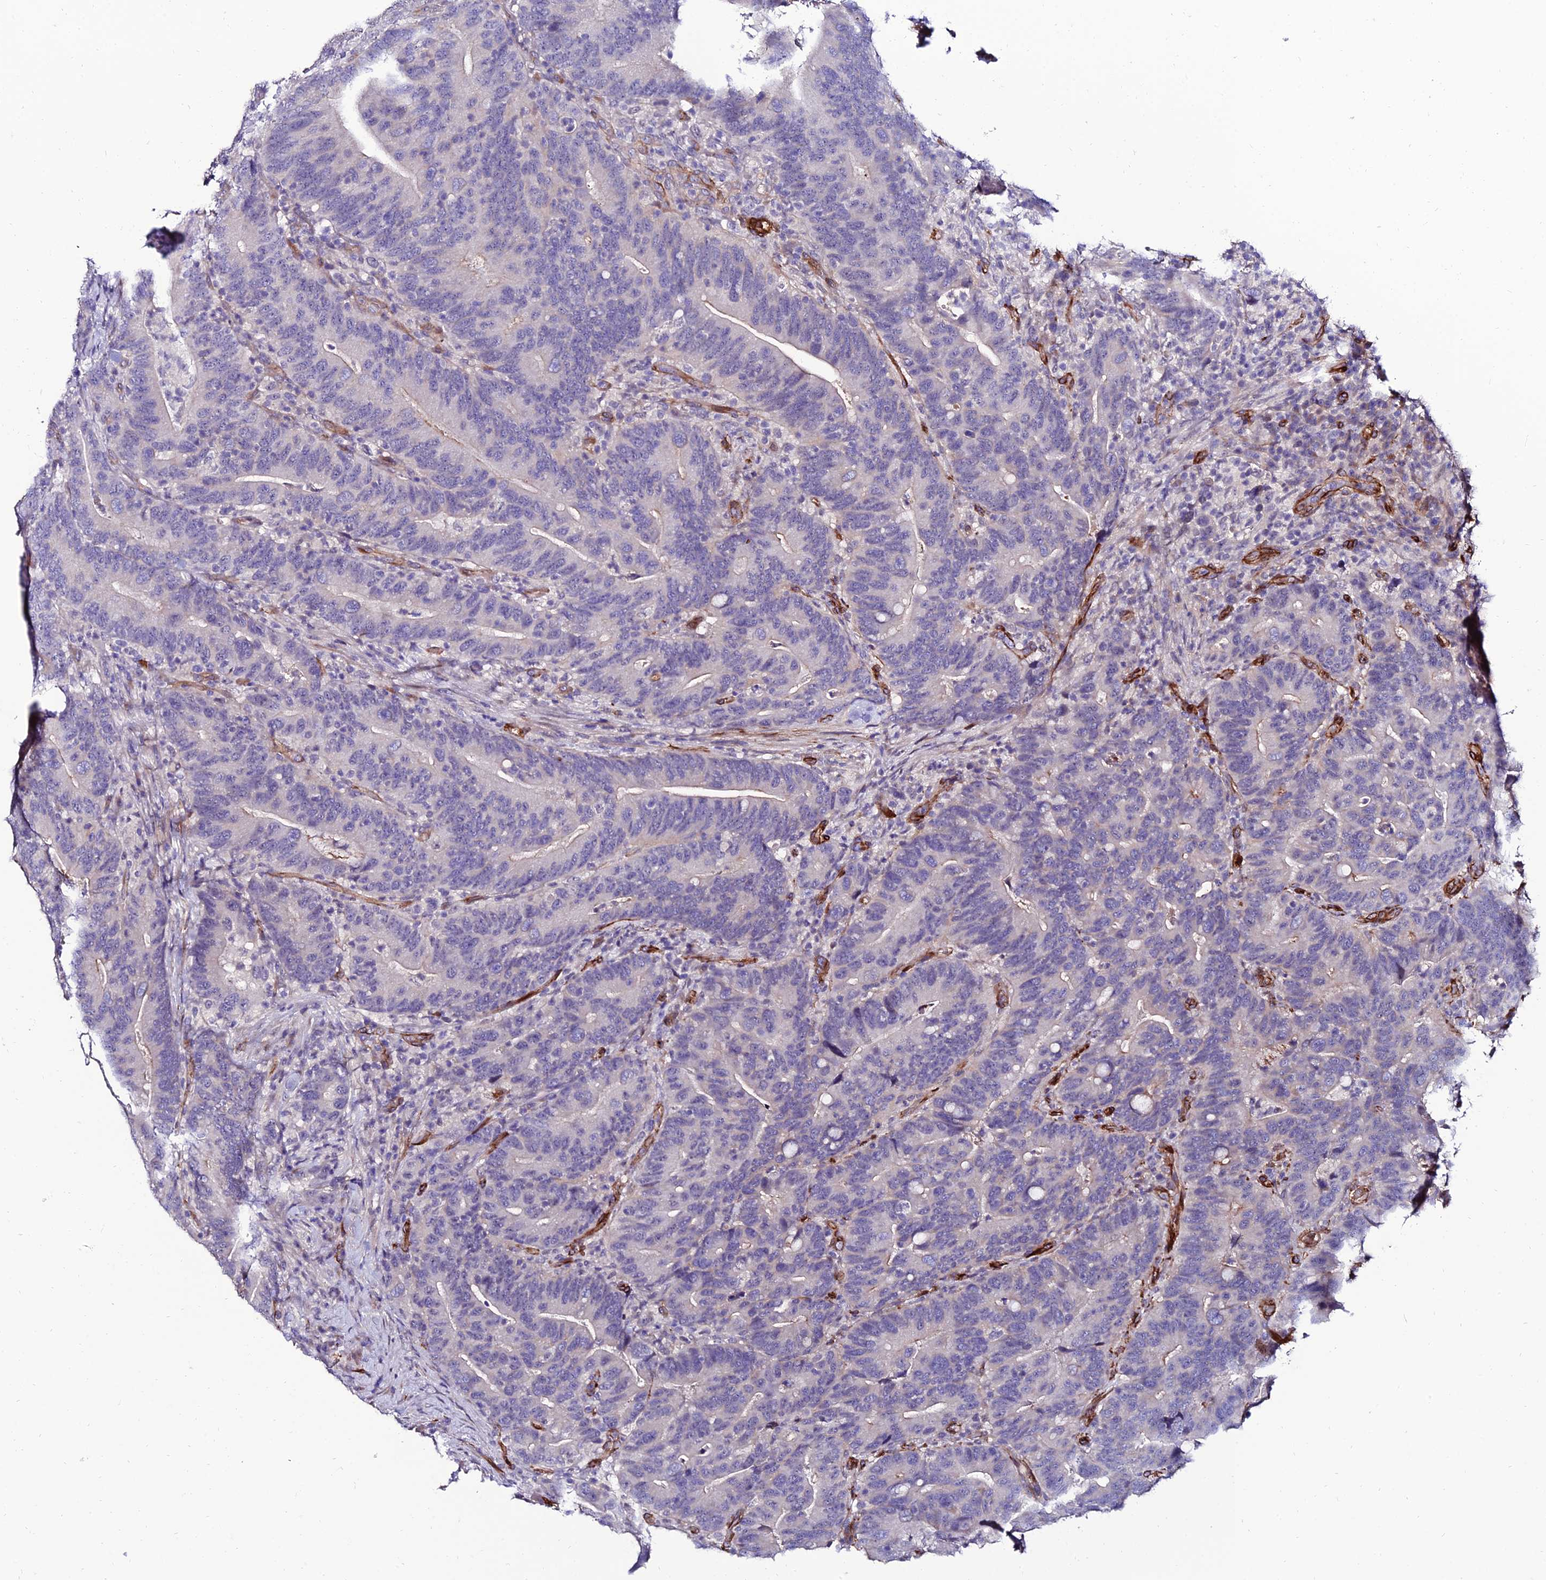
{"staining": {"intensity": "negative", "quantity": "none", "location": "none"}, "tissue": "colorectal cancer", "cell_type": "Tumor cells", "image_type": "cancer", "snomed": [{"axis": "morphology", "description": "Adenocarcinoma, NOS"}, {"axis": "topography", "description": "Colon"}], "caption": "Photomicrograph shows no significant protein staining in tumor cells of colorectal cancer.", "gene": "ALDH3B2", "patient": {"sex": "female", "age": 66}}